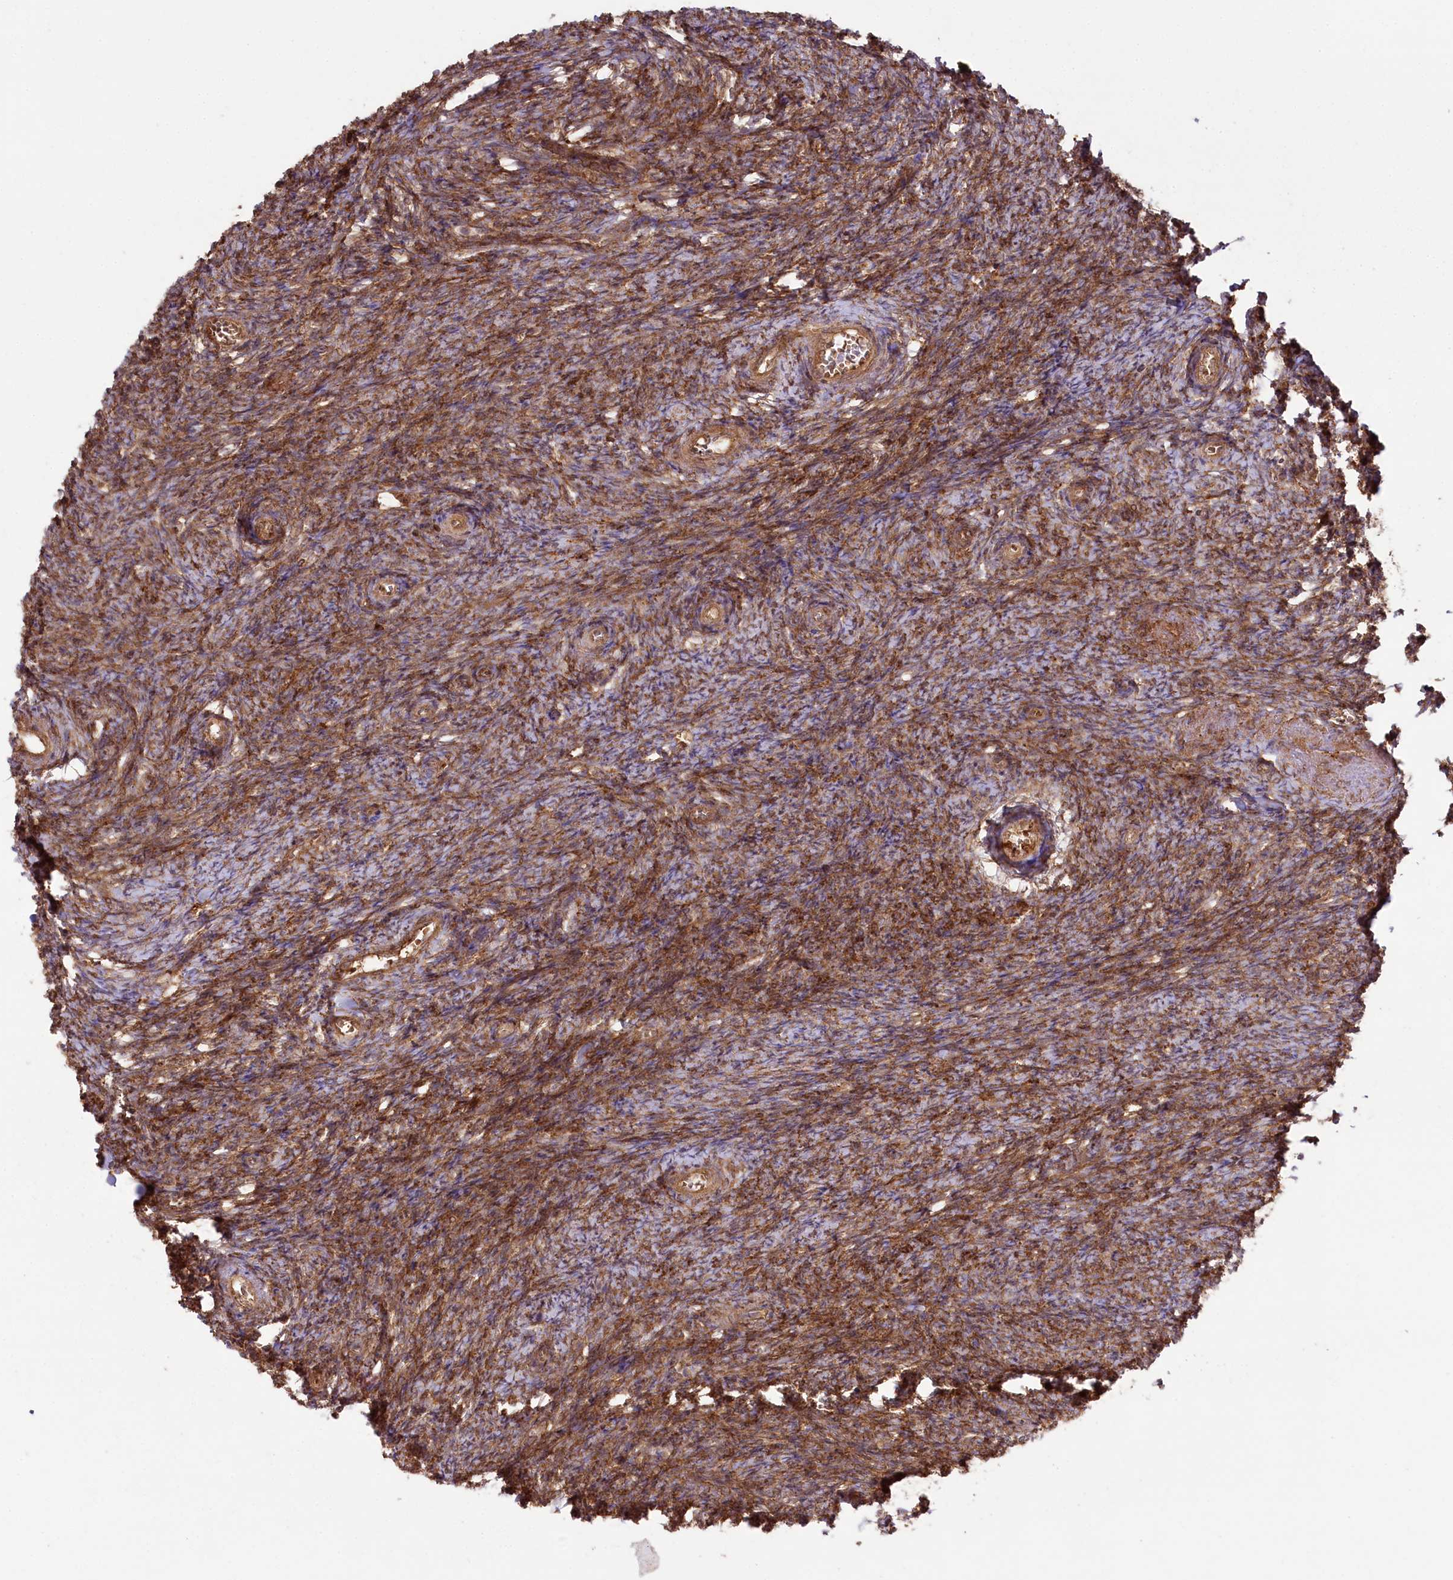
{"staining": {"intensity": "moderate", "quantity": "25%-75%", "location": "cytoplasmic/membranous"}, "tissue": "ovary", "cell_type": "Ovarian stroma cells", "image_type": "normal", "snomed": [{"axis": "morphology", "description": "Normal tissue, NOS"}, {"axis": "topography", "description": "Ovary"}], "caption": "Immunohistochemical staining of normal human ovary displays 25%-75% levels of moderate cytoplasmic/membranous protein expression in approximately 25%-75% of ovarian stroma cells.", "gene": "CCDC91", "patient": {"sex": "female", "age": 44}}